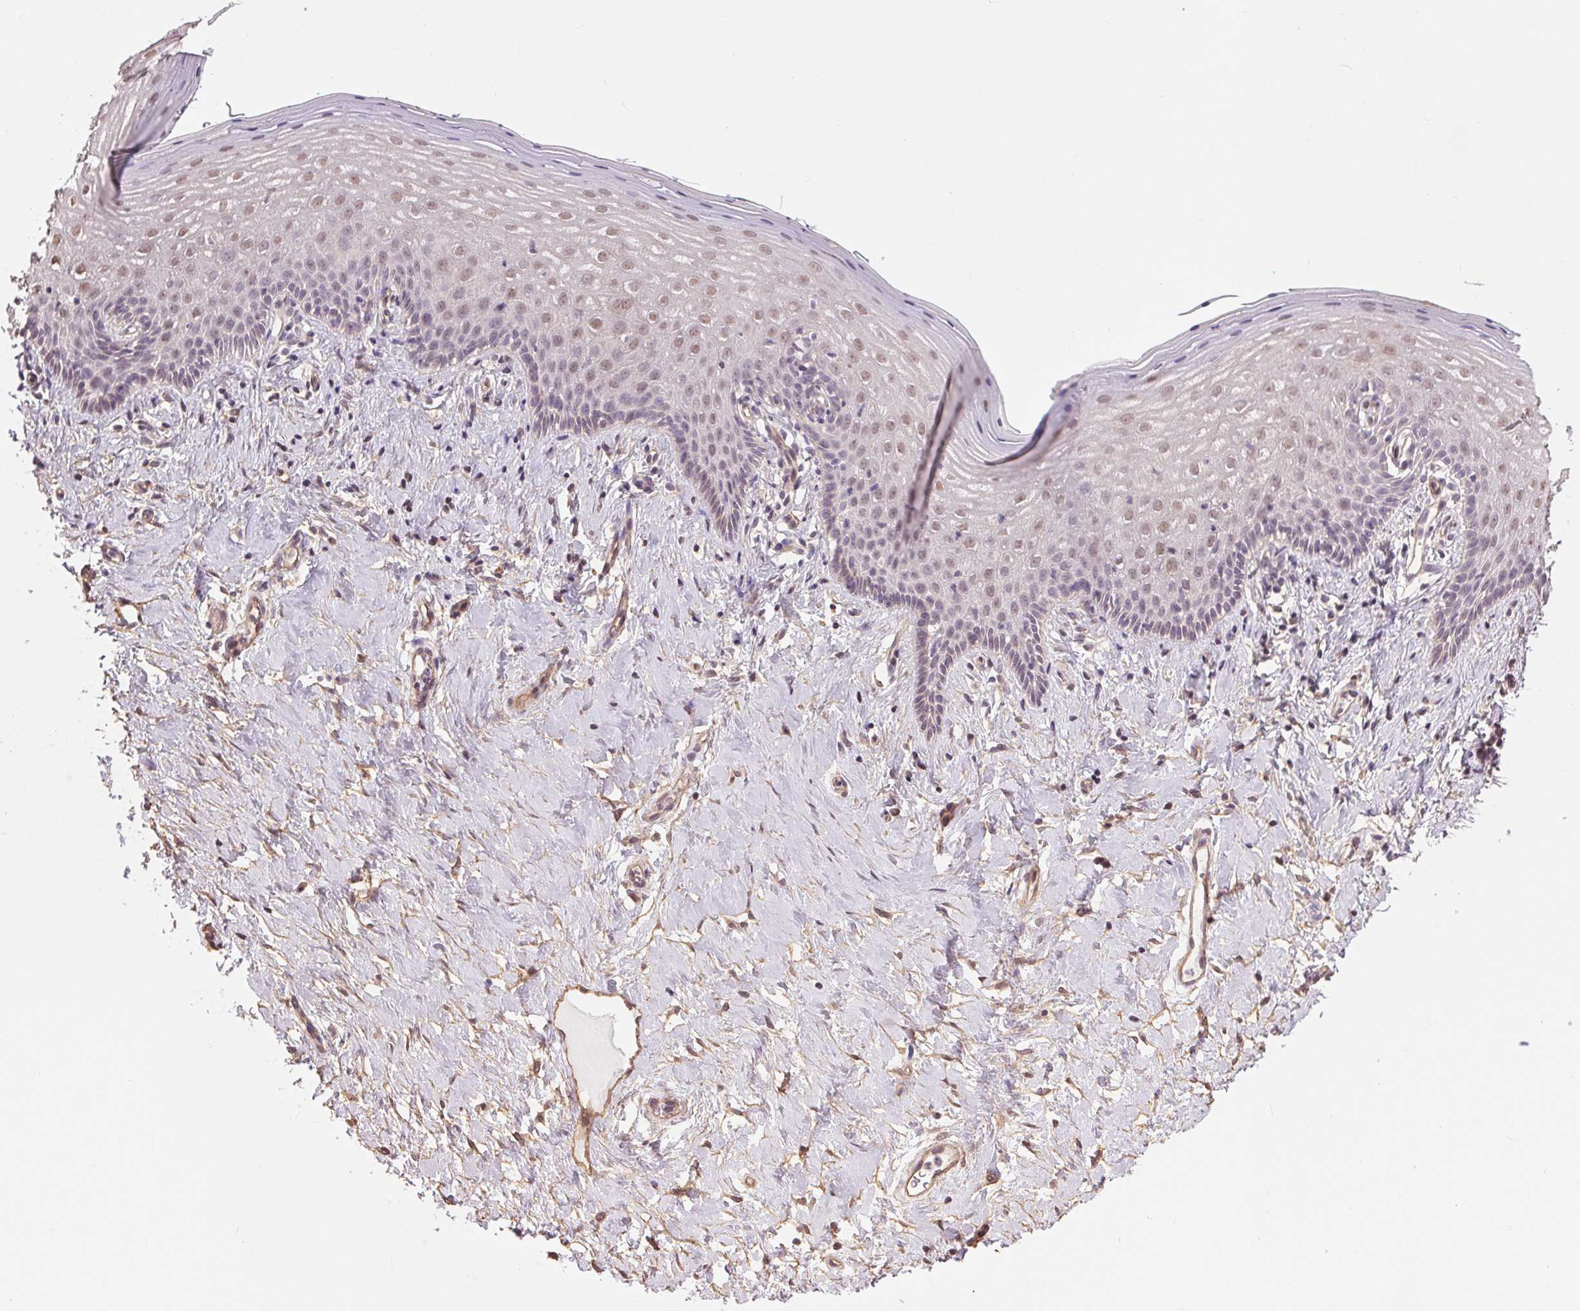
{"staining": {"intensity": "weak", "quantity": "<25%", "location": "nuclear"}, "tissue": "vagina", "cell_type": "Squamous epithelial cells", "image_type": "normal", "snomed": [{"axis": "morphology", "description": "Normal tissue, NOS"}, {"axis": "topography", "description": "Vagina"}], "caption": "DAB (3,3'-diaminobenzidine) immunohistochemical staining of benign human vagina demonstrates no significant expression in squamous epithelial cells. The staining was performed using DAB (3,3'-diaminobenzidine) to visualize the protein expression in brown, while the nuclei were stained in blue with hematoxylin (Magnification: 20x).", "gene": "PALM", "patient": {"sex": "female", "age": 42}}